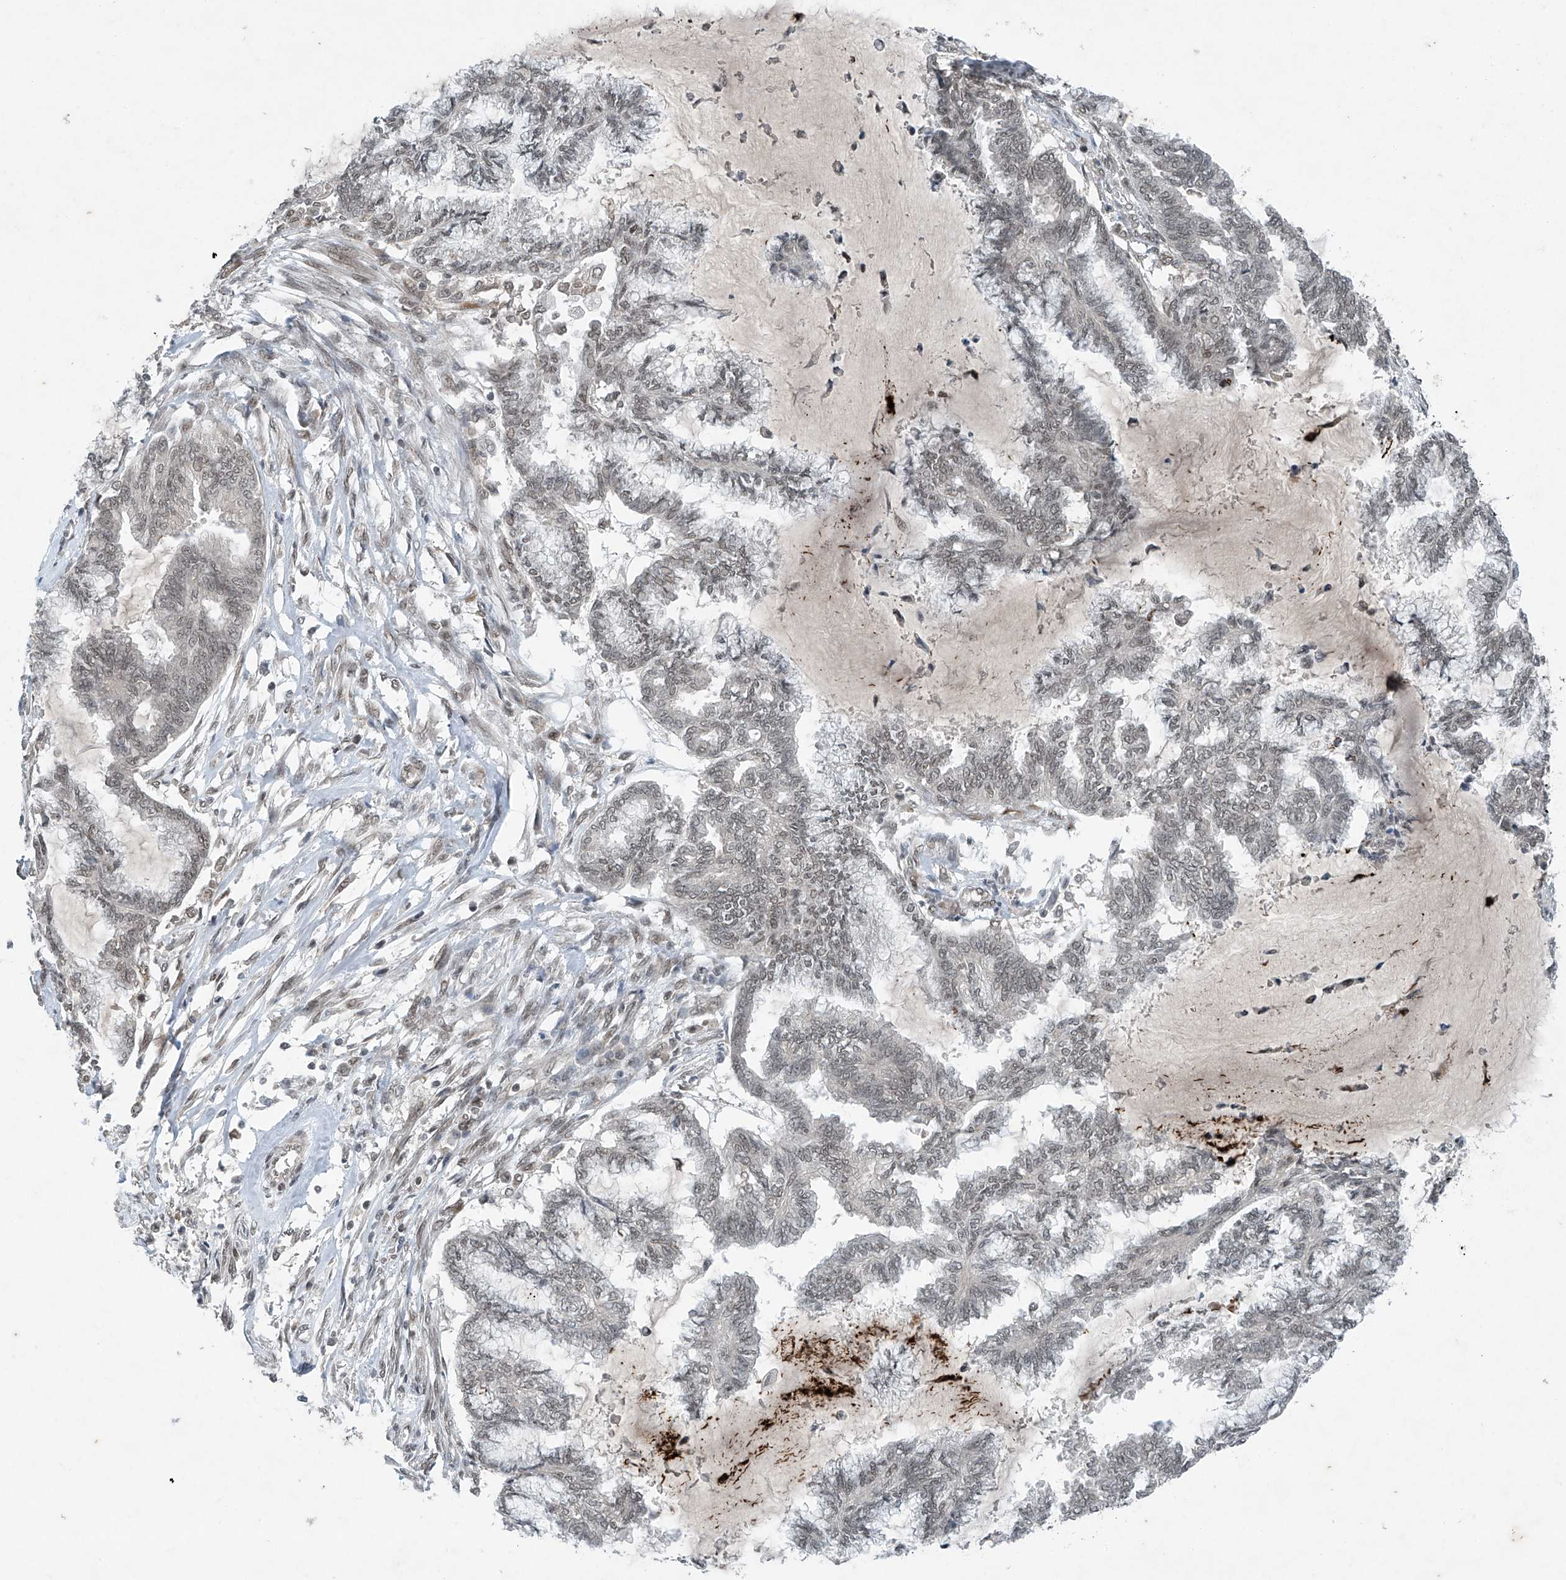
{"staining": {"intensity": "weak", "quantity": "25%-75%", "location": "nuclear"}, "tissue": "endometrial cancer", "cell_type": "Tumor cells", "image_type": "cancer", "snomed": [{"axis": "morphology", "description": "Adenocarcinoma, NOS"}, {"axis": "topography", "description": "Endometrium"}], "caption": "Immunohistochemical staining of endometrial cancer (adenocarcinoma) shows low levels of weak nuclear expression in approximately 25%-75% of tumor cells.", "gene": "TAF8", "patient": {"sex": "female", "age": 86}}